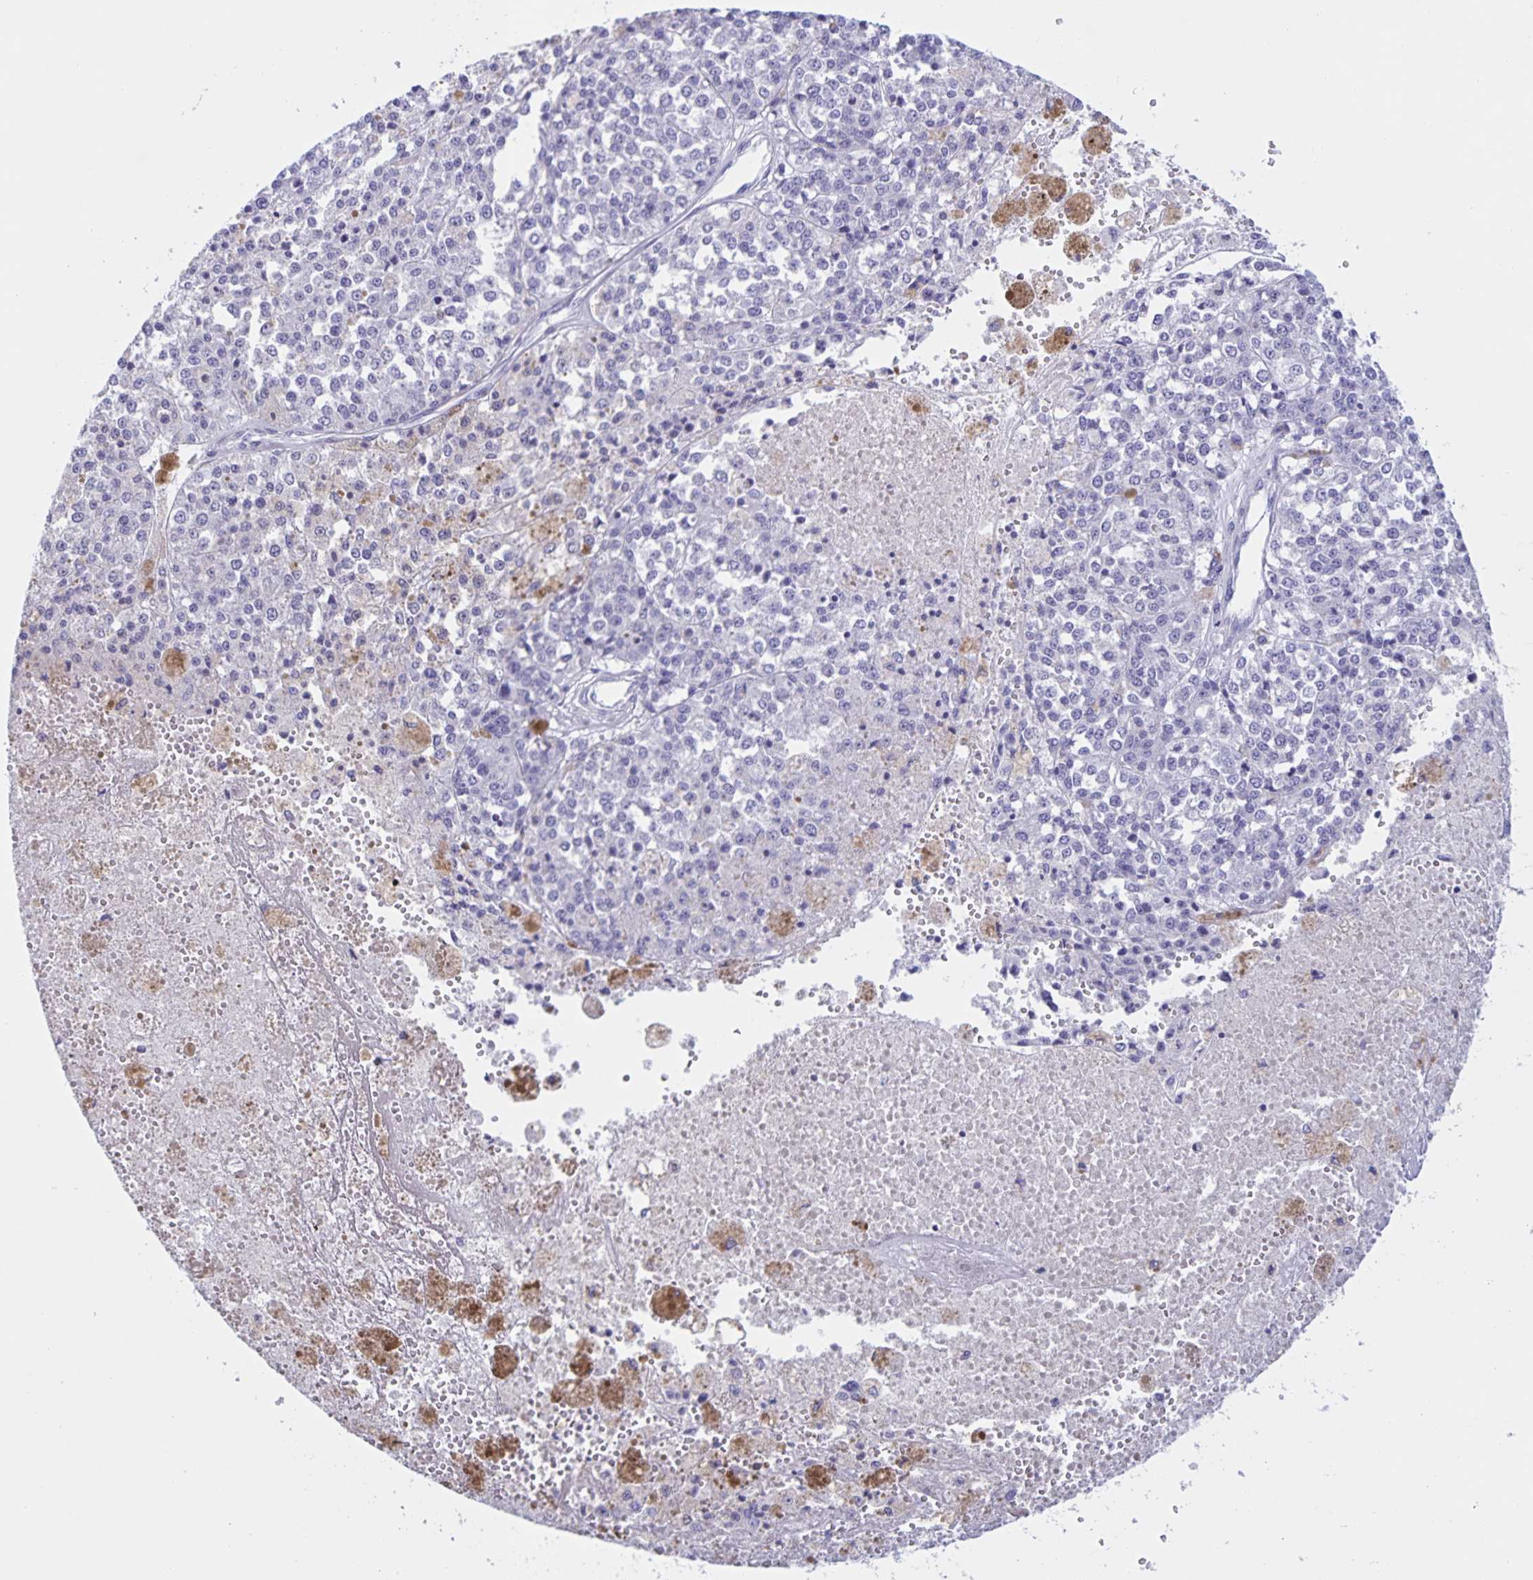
{"staining": {"intensity": "negative", "quantity": "none", "location": "none"}, "tissue": "melanoma", "cell_type": "Tumor cells", "image_type": "cancer", "snomed": [{"axis": "morphology", "description": "Malignant melanoma, Metastatic site"}, {"axis": "topography", "description": "Lymph node"}], "caption": "Malignant melanoma (metastatic site) was stained to show a protein in brown. There is no significant staining in tumor cells.", "gene": "TGIF2LX", "patient": {"sex": "female", "age": 64}}